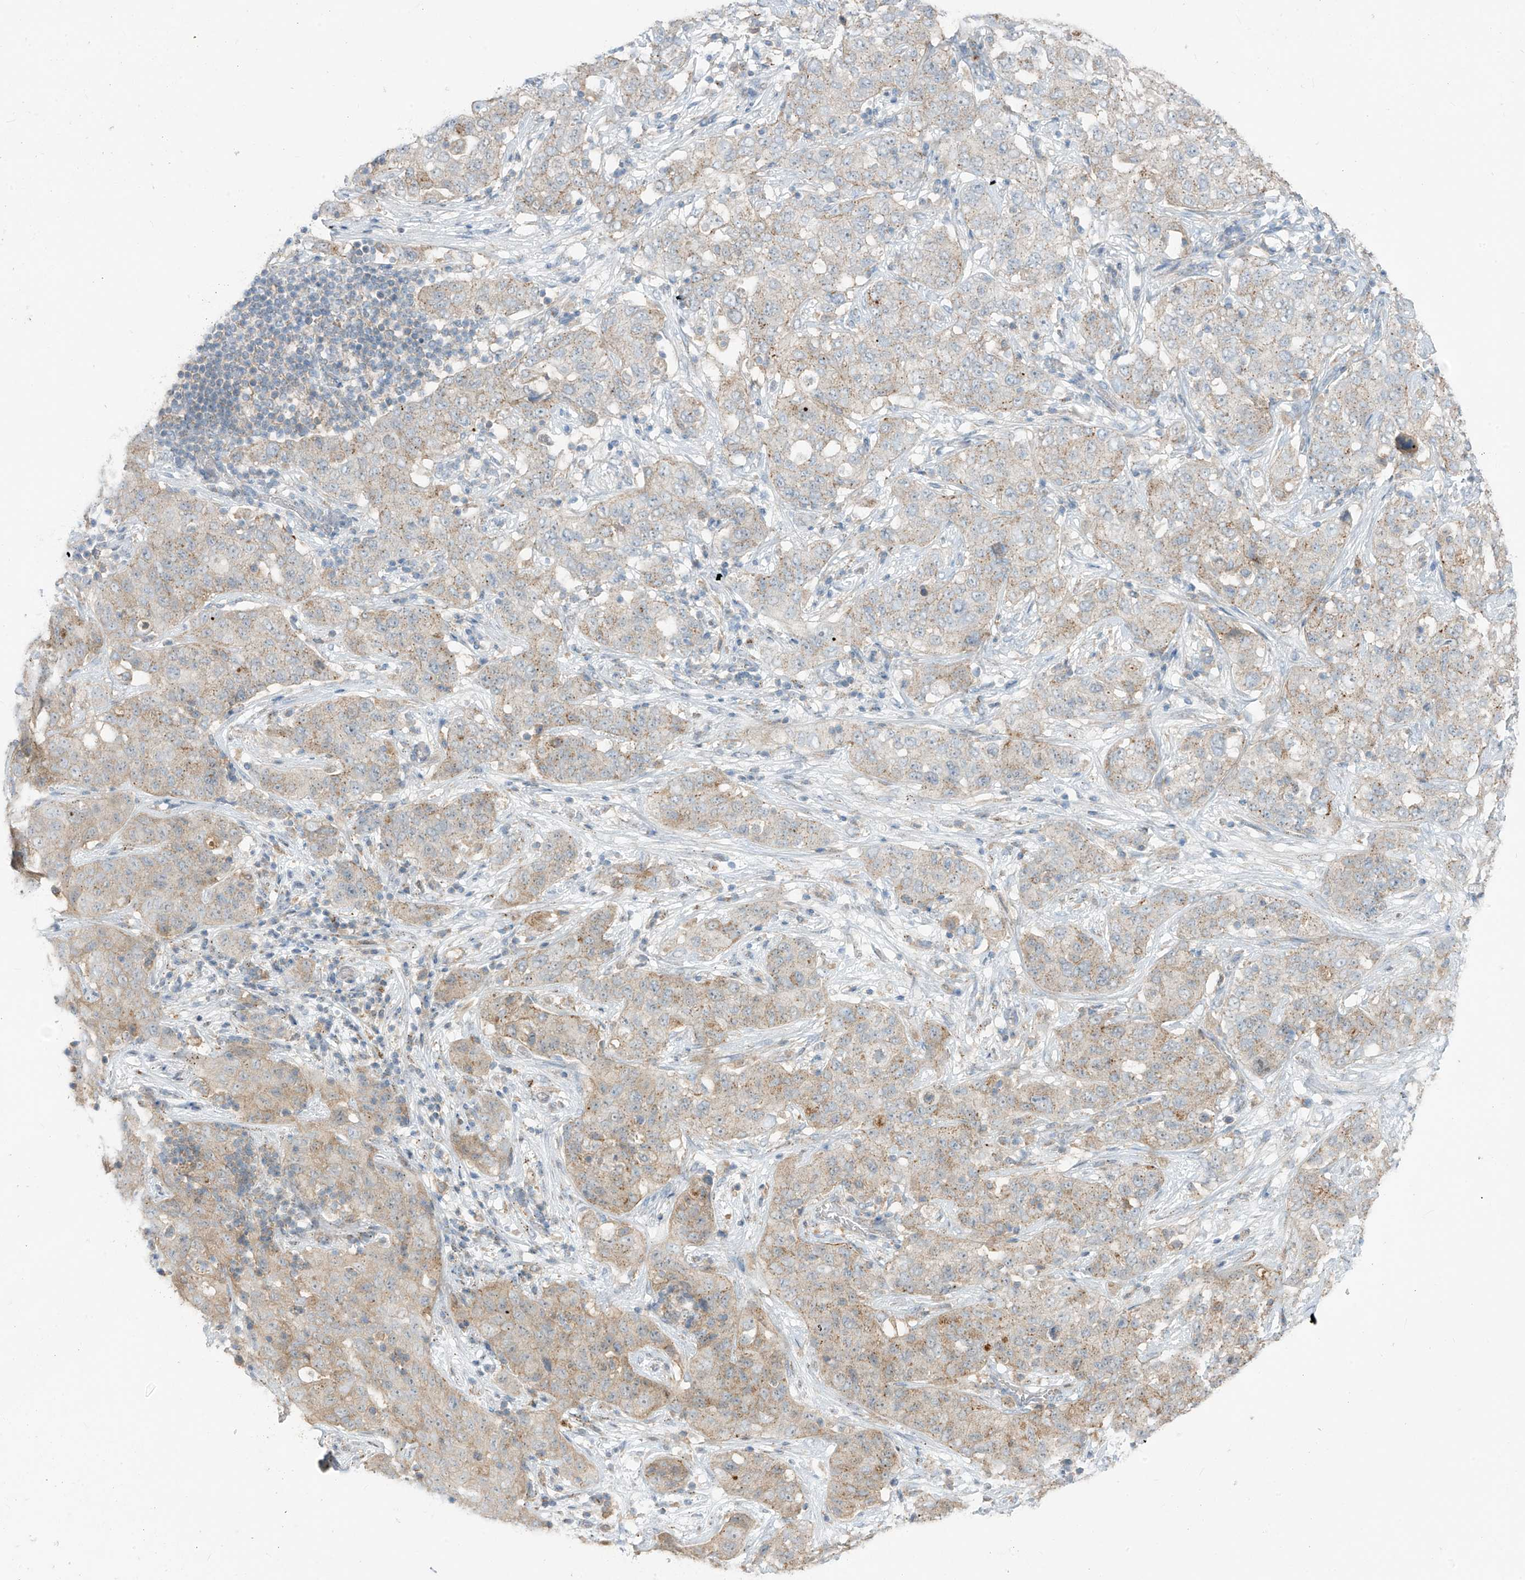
{"staining": {"intensity": "weak", "quantity": "<25%", "location": "cytoplasmic/membranous"}, "tissue": "stomach cancer", "cell_type": "Tumor cells", "image_type": "cancer", "snomed": [{"axis": "morphology", "description": "Normal tissue, NOS"}, {"axis": "morphology", "description": "Adenocarcinoma, NOS"}, {"axis": "topography", "description": "Lymph node"}, {"axis": "topography", "description": "Stomach"}], "caption": "Tumor cells are negative for brown protein staining in stomach adenocarcinoma. The staining is performed using DAB brown chromogen with nuclei counter-stained in using hematoxylin.", "gene": "PARVG", "patient": {"sex": "male", "age": 48}}